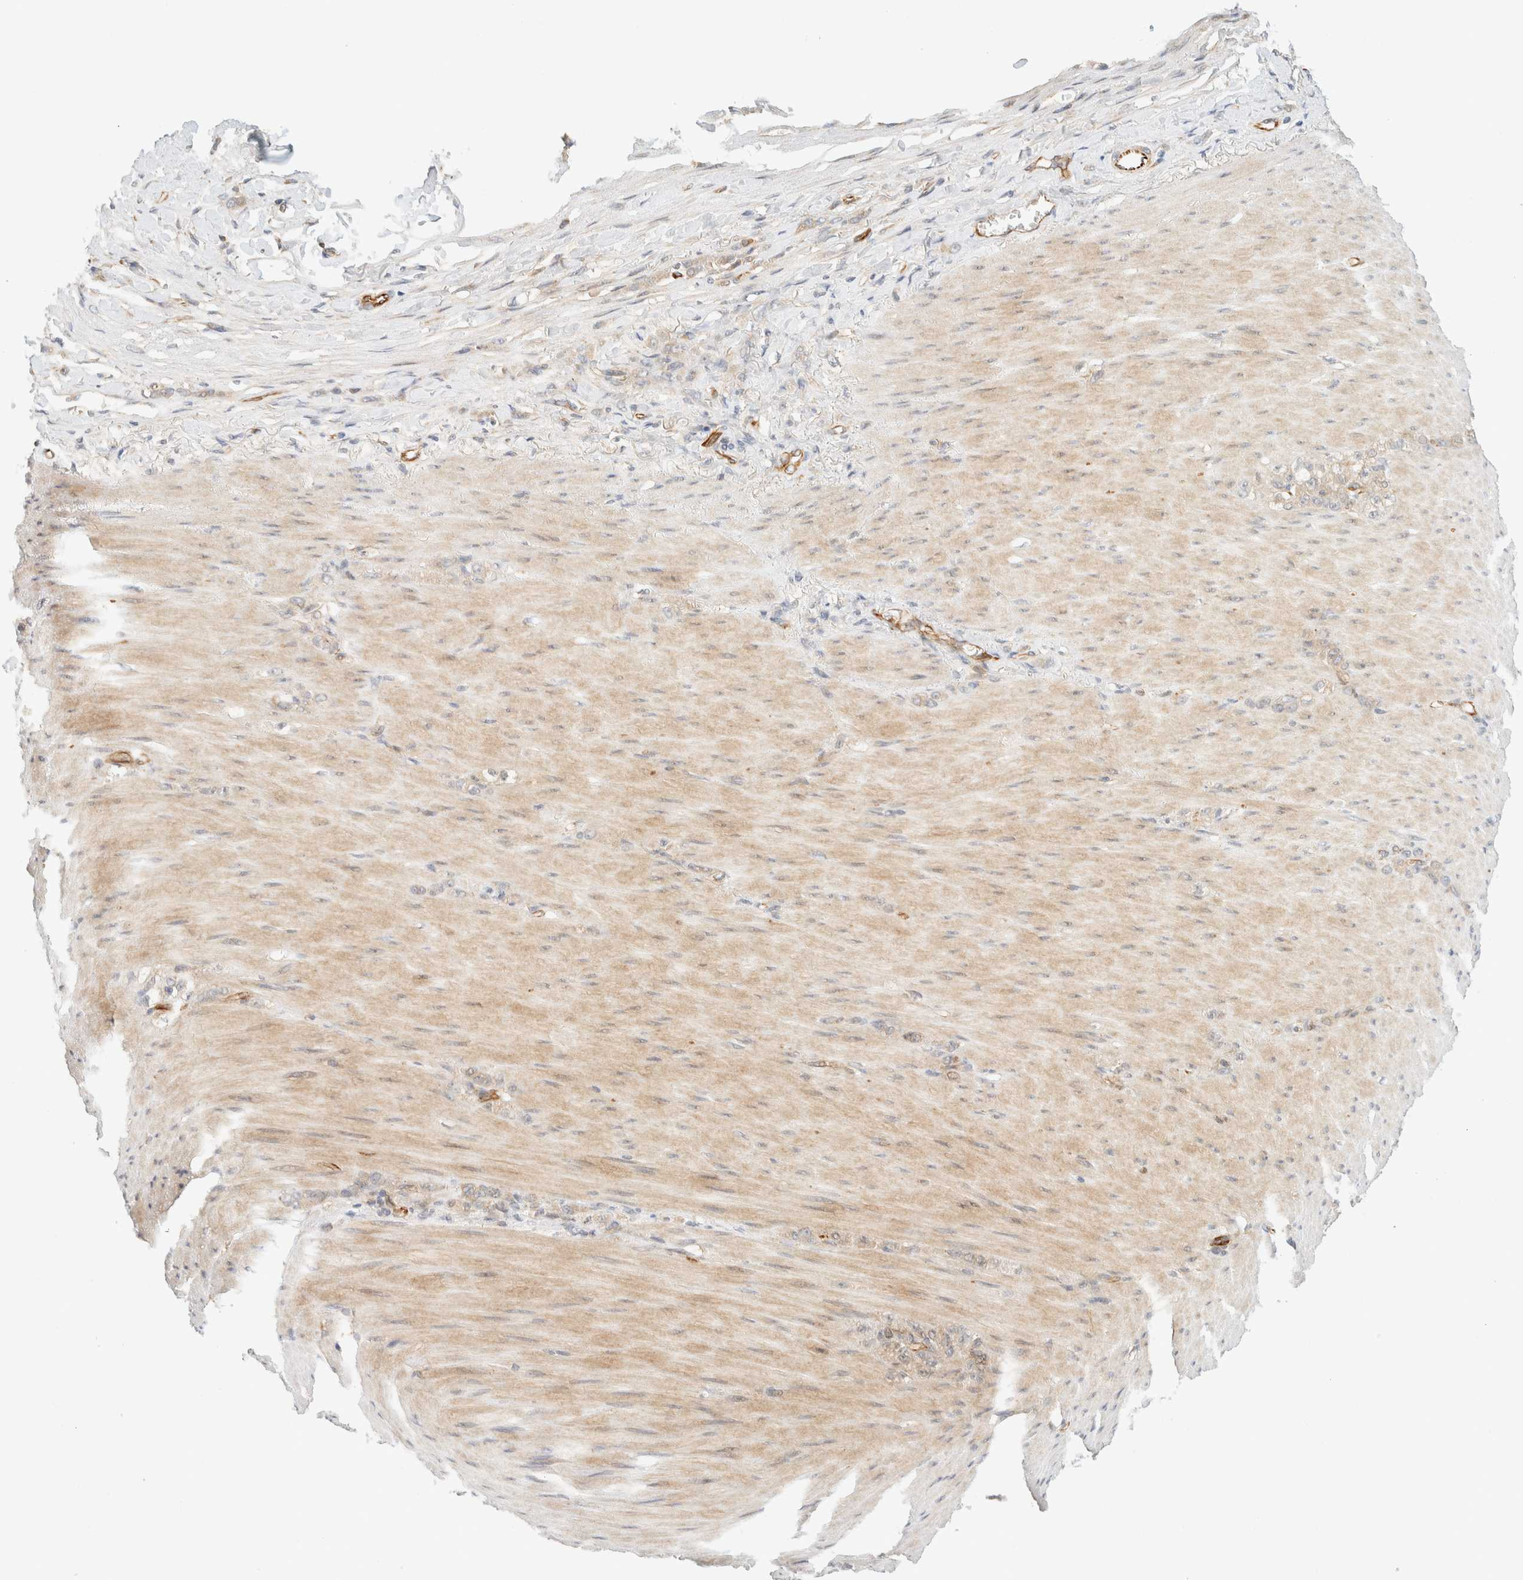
{"staining": {"intensity": "weak", "quantity": "25%-75%", "location": "cytoplasmic/membranous"}, "tissue": "stomach cancer", "cell_type": "Tumor cells", "image_type": "cancer", "snomed": [{"axis": "morphology", "description": "Normal tissue, NOS"}, {"axis": "morphology", "description": "Adenocarcinoma, NOS"}, {"axis": "topography", "description": "Stomach"}], "caption": "Tumor cells show weak cytoplasmic/membranous positivity in about 25%-75% of cells in stomach adenocarcinoma.", "gene": "FAT1", "patient": {"sex": "male", "age": 82}}